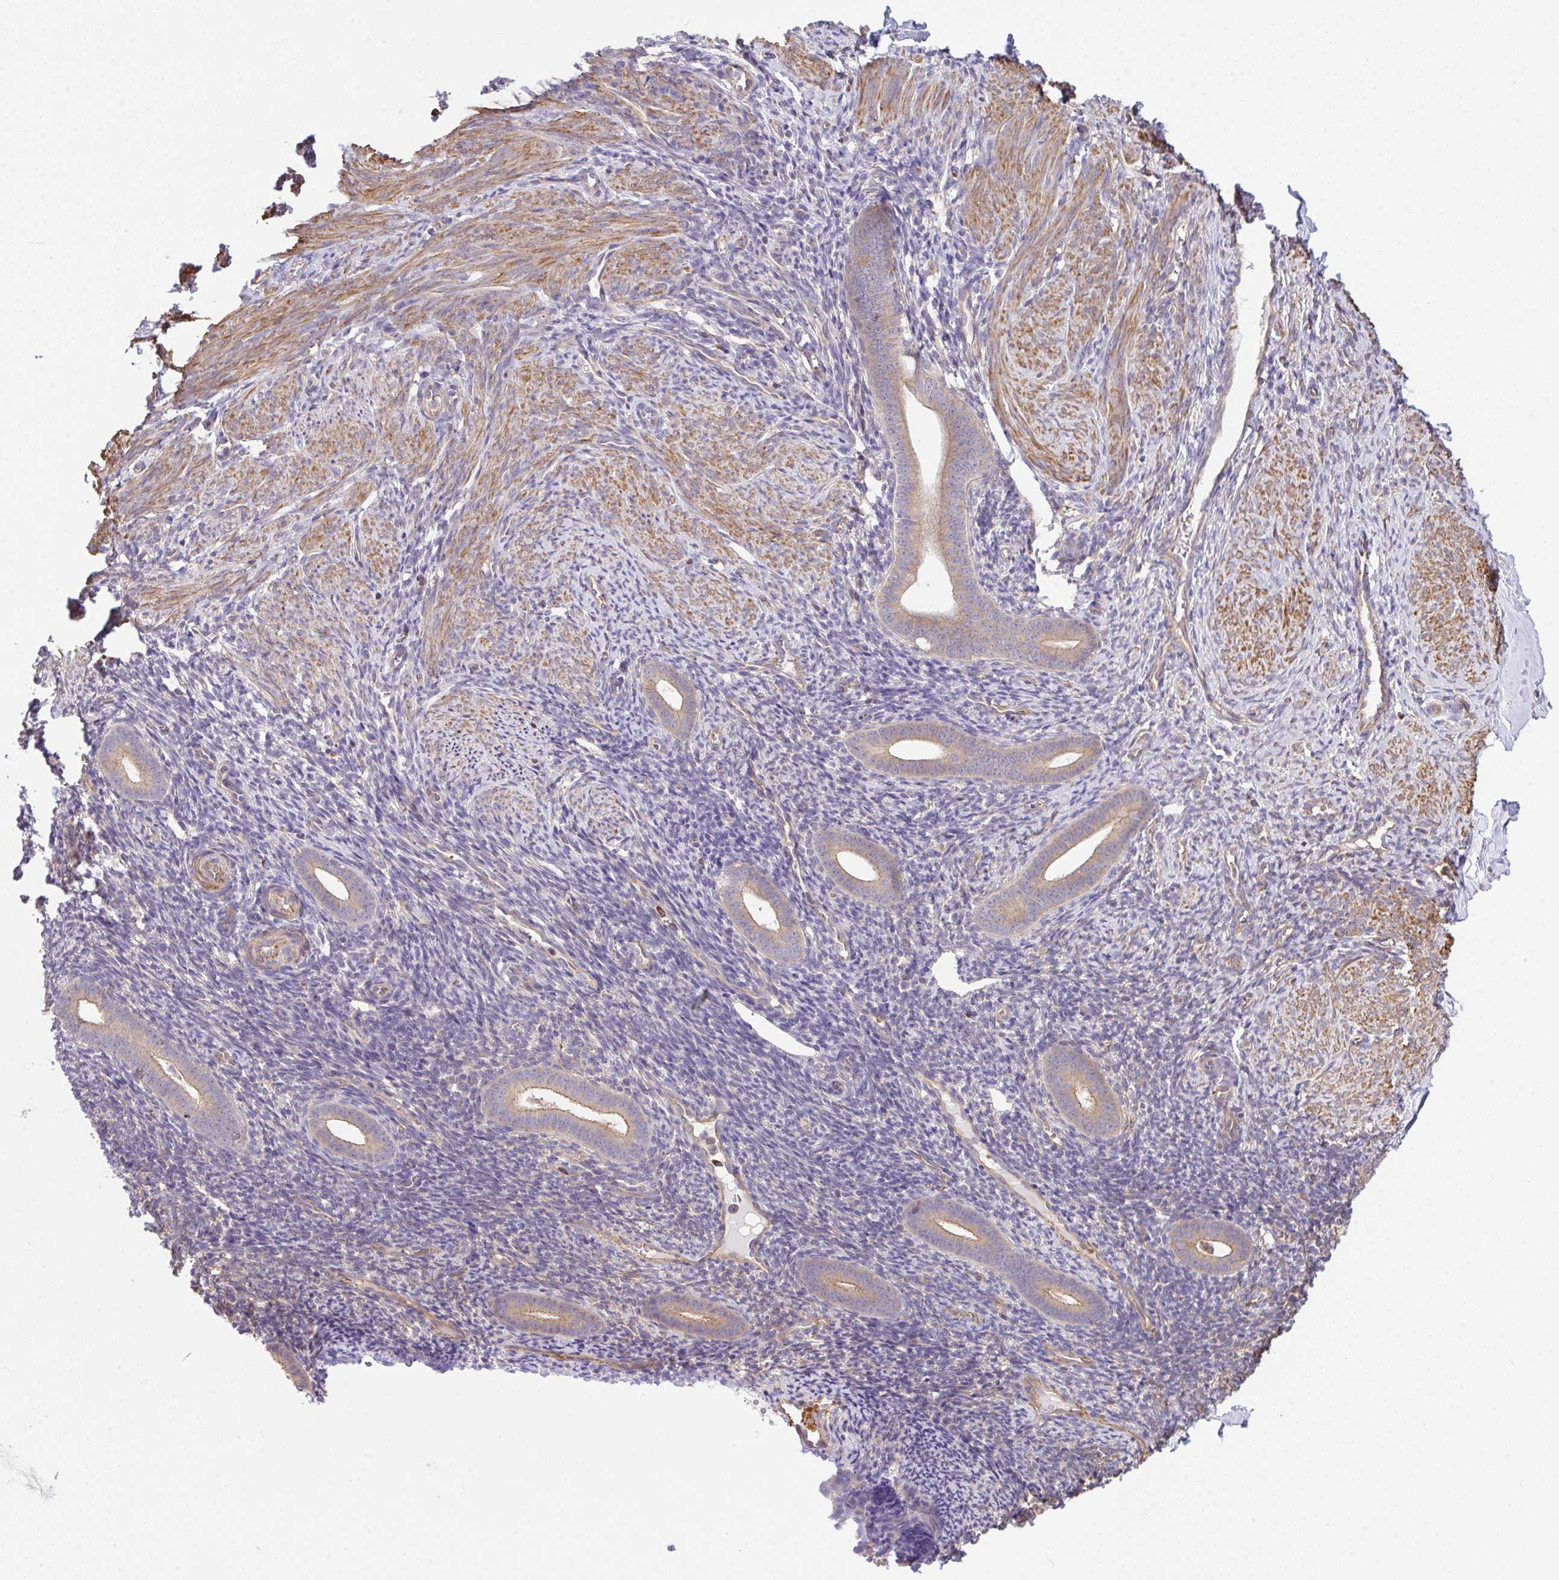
{"staining": {"intensity": "weak", "quantity": "25%-75%", "location": "cytoplasmic/membranous"}, "tissue": "endometrium", "cell_type": "Cells in endometrial stroma", "image_type": "normal", "snomed": [{"axis": "morphology", "description": "Normal tissue, NOS"}, {"axis": "topography", "description": "Endometrium"}], "caption": "Immunohistochemical staining of unremarkable endometrium demonstrates 25%-75% levels of weak cytoplasmic/membranous protein expression in approximately 25%-75% of cells in endometrial stroma. (Brightfield microscopy of DAB IHC at high magnification).", "gene": "TMEM229A", "patient": {"sex": "female", "age": 39}}